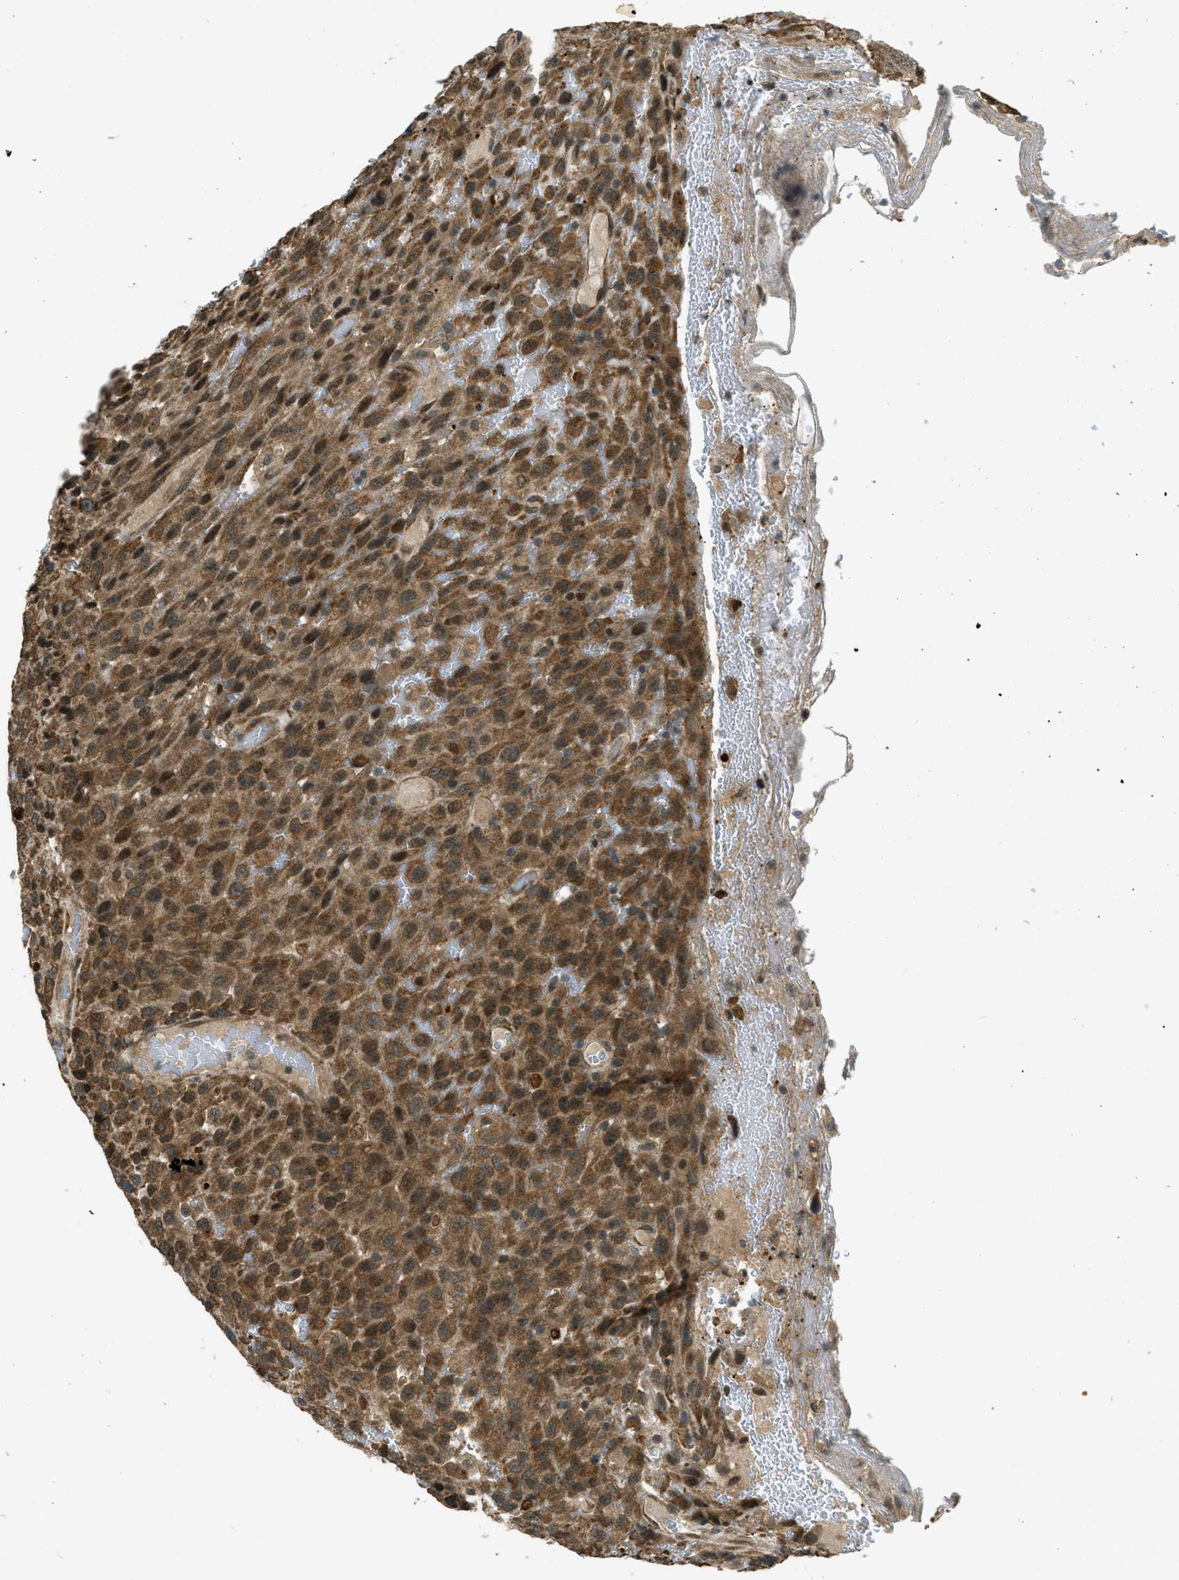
{"staining": {"intensity": "moderate", "quantity": ">75%", "location": "cytoplasmic/membranous,nuclear"}, "tissue": "urothelial cancer", "cell_type": "Tumor cells", "image_type": "cancer", "snomed": [{"axis": "morphology", "description": "Urothelial carcinoma, High grade"}, {"axis": "topography", "description": "Urinary bladder"}], "caption": "Immunohistochemical staining of urothelial cancer displays moderate cytoplasmic/membranous and nuclear protein expression in approximately >75% of tumor cells.", "gene": "EIF2AK3", "patient": {"sex": "male", "age": 66}}